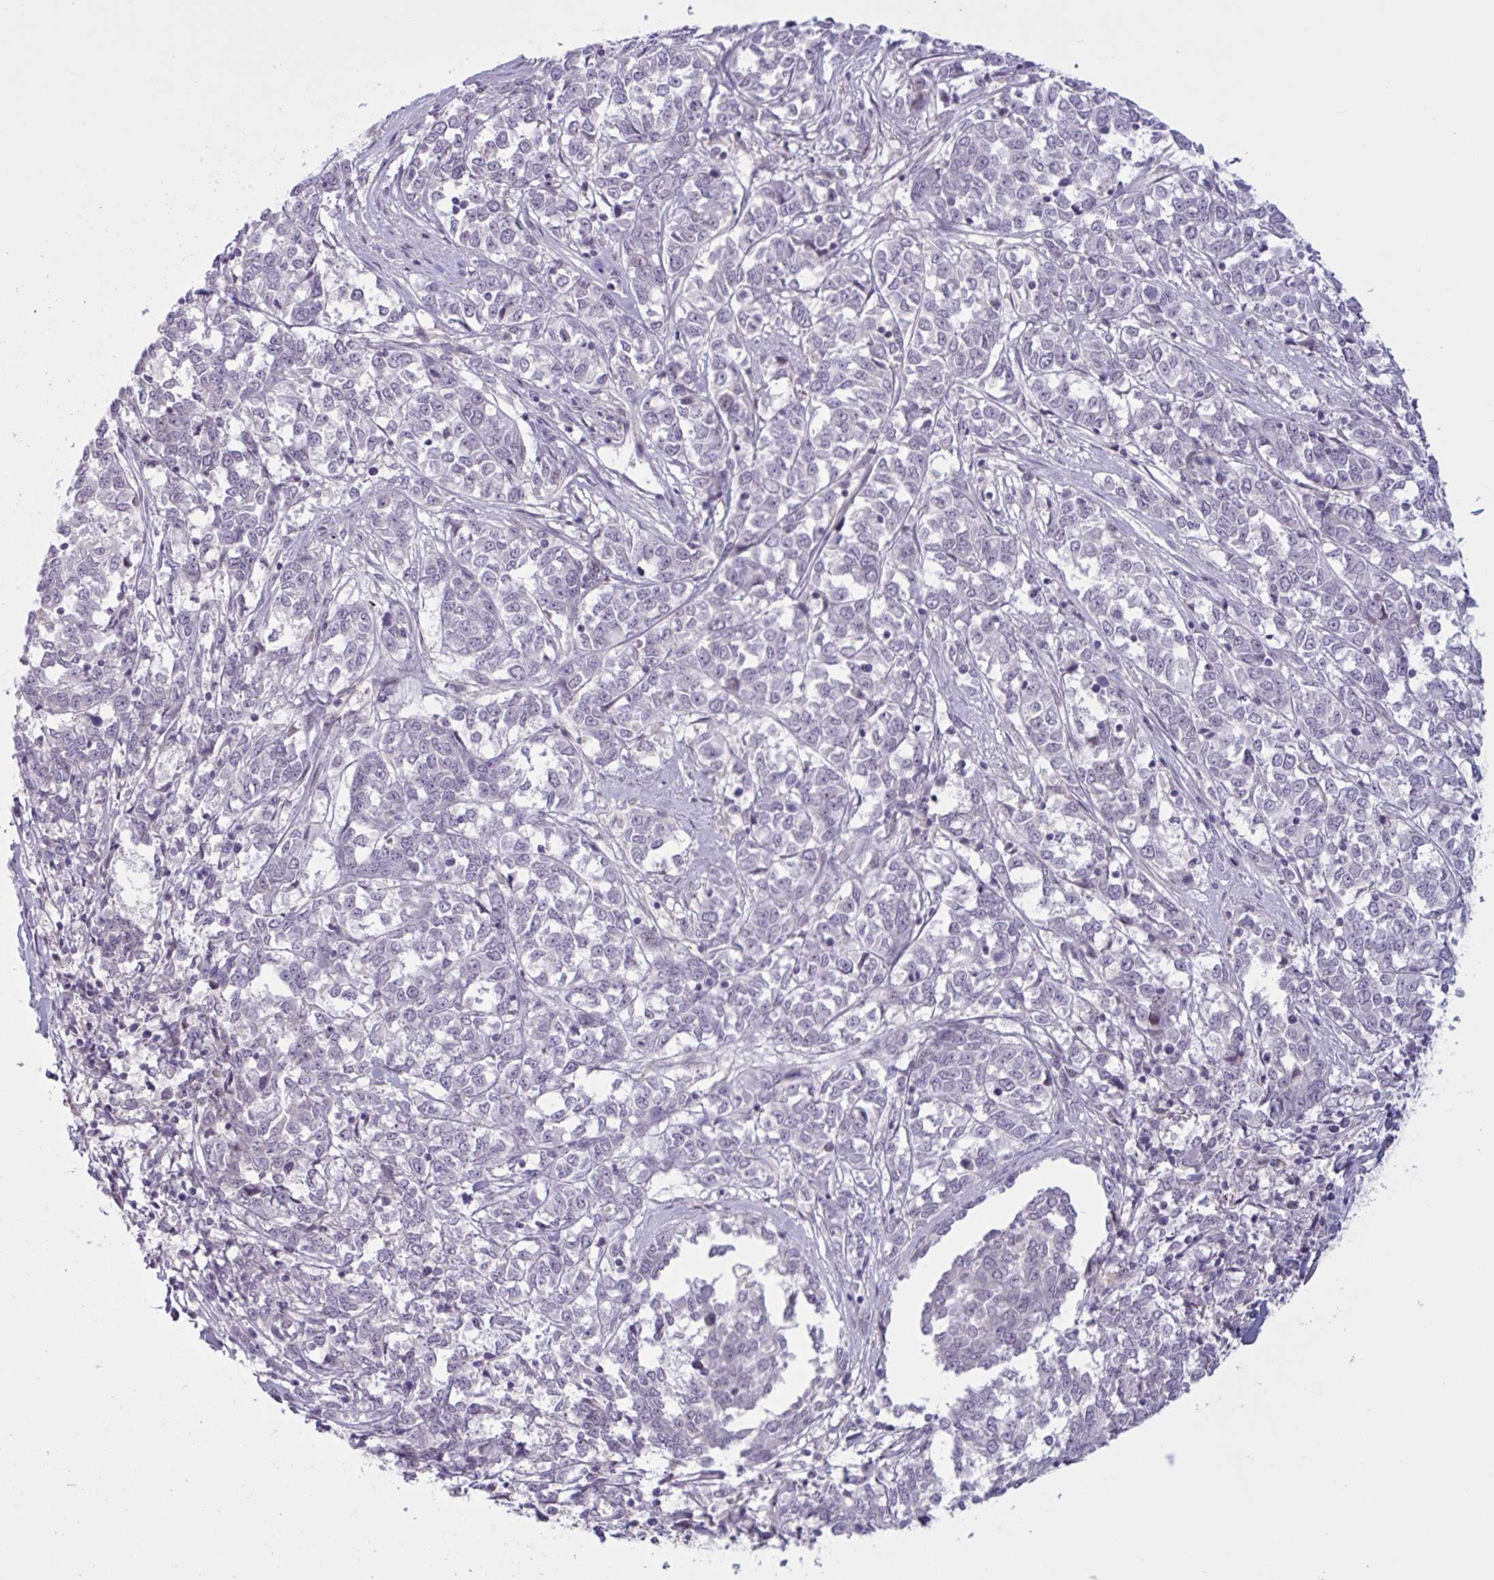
{"staining": {"intensity": "negative", "quantity": "none", "location": "none"}, "tissue": "melanoma", "cell_type": "Tumor cells", "image_type": "cancer", "snomed": [{"axis": "morphology", "description": "Malignant melanoma, NOS"}, {"axis": "topography", "description": "Skin"}], "caption": "A histopathology image of malignant melanoma stained for a protein reveals no brown staining in tumor cells. (Stains: DAB IHC with hematoxylin counter stain, Microscopy: brightfield microscopy at high magnification).", "gene": "RFPL4B", "patient": {"sex": "female", "age": 72}}